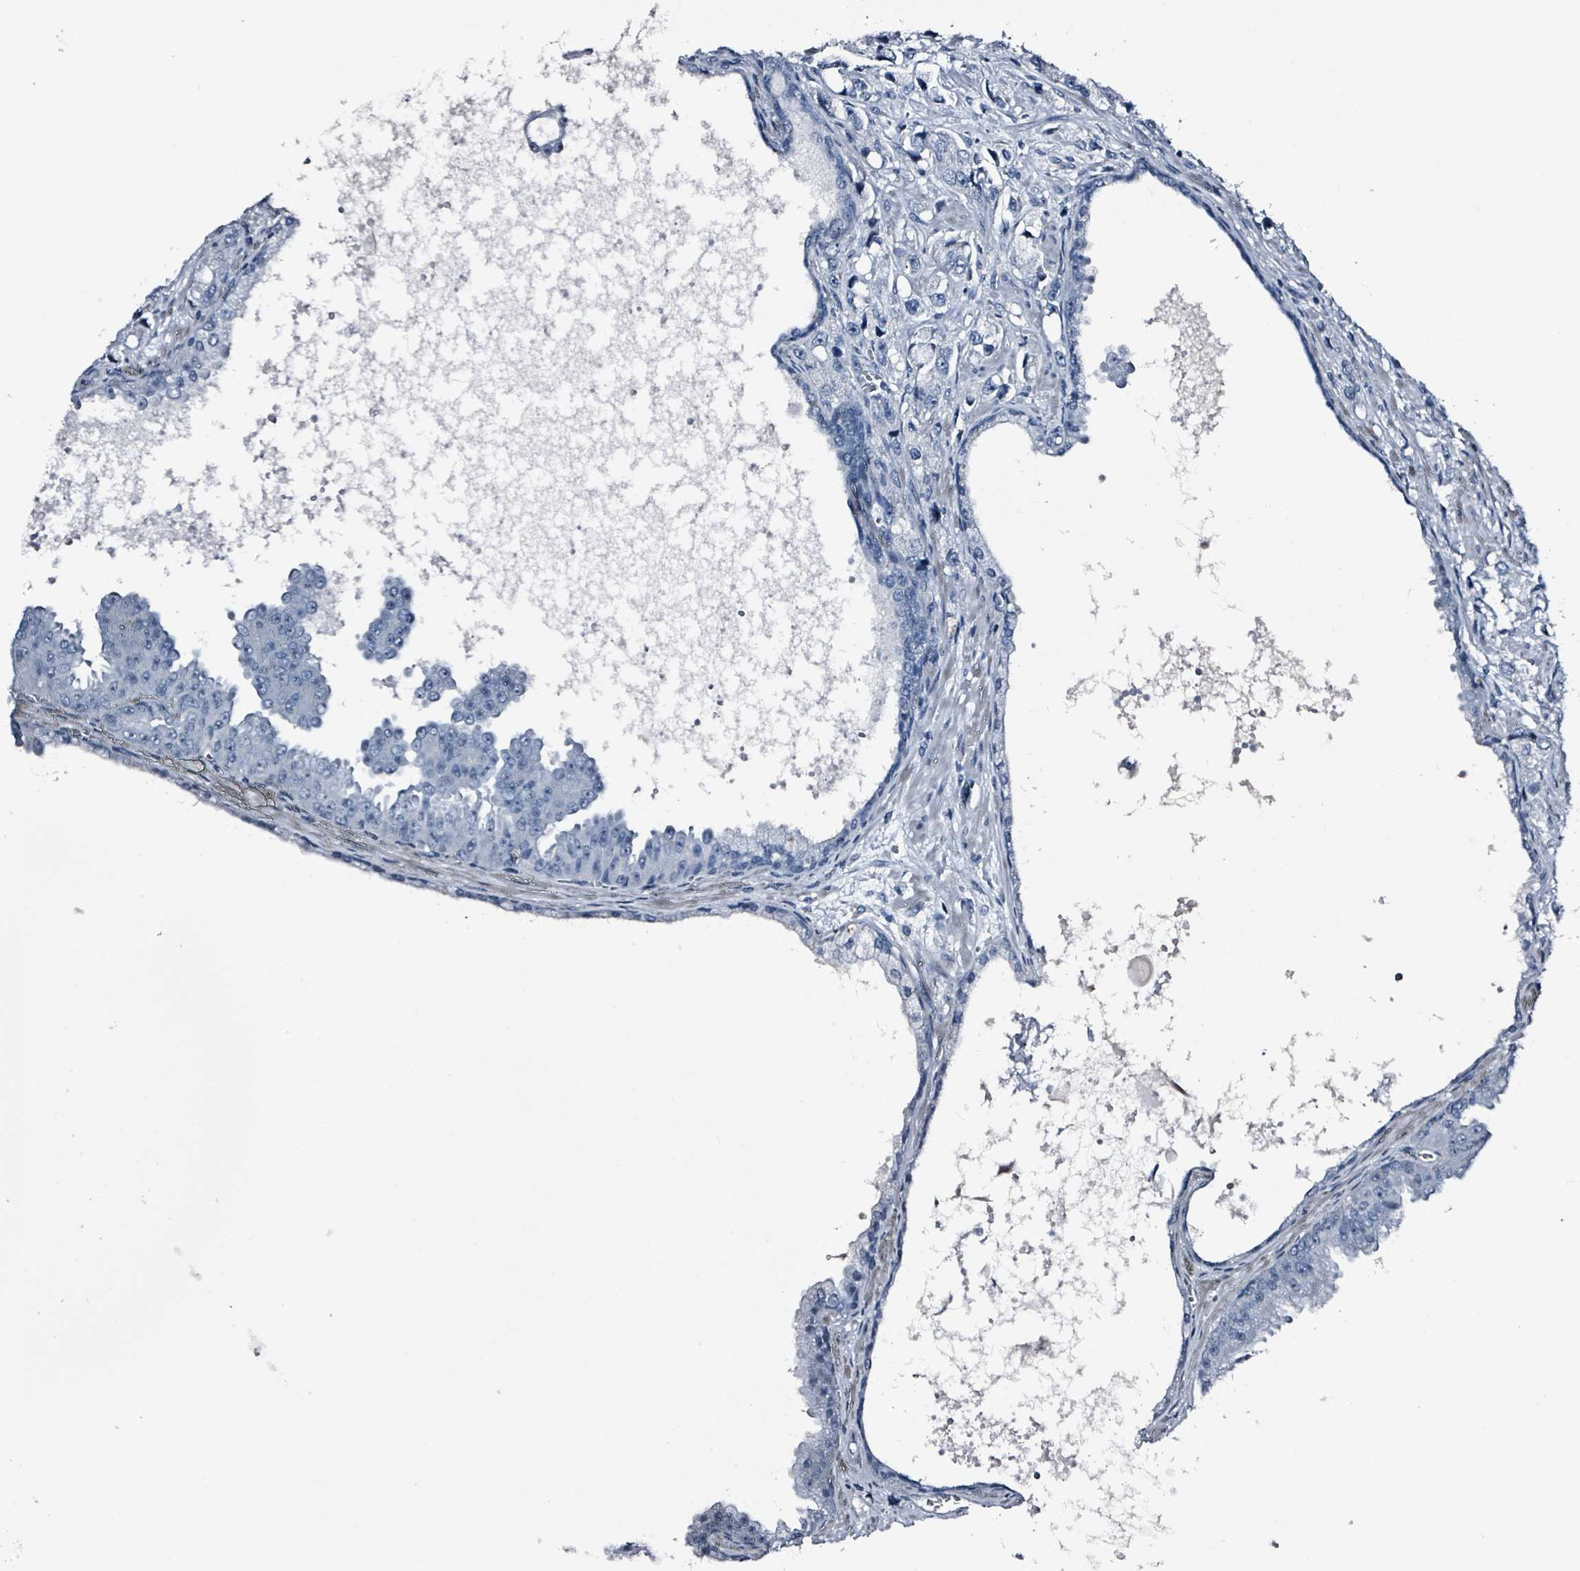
{"staining": {"intensity": "negative", "quantity": "none", "location": "none"}, "tissue": "prostate cancer", "cell_type": "Tumor cells", "image_type": "cancer", "snomed": [{"axis": "morphology", "description": "Adenocarcinoma, High grade"}, {"axis": "topography", "description": "Prostate"}], "caption": "Histopathology image shows no significant protein positivity in tumor cells of prostate high-grade adenocarcinoma.", "gene": "CA9", "patient": {"sex": "male", "age": 74}}